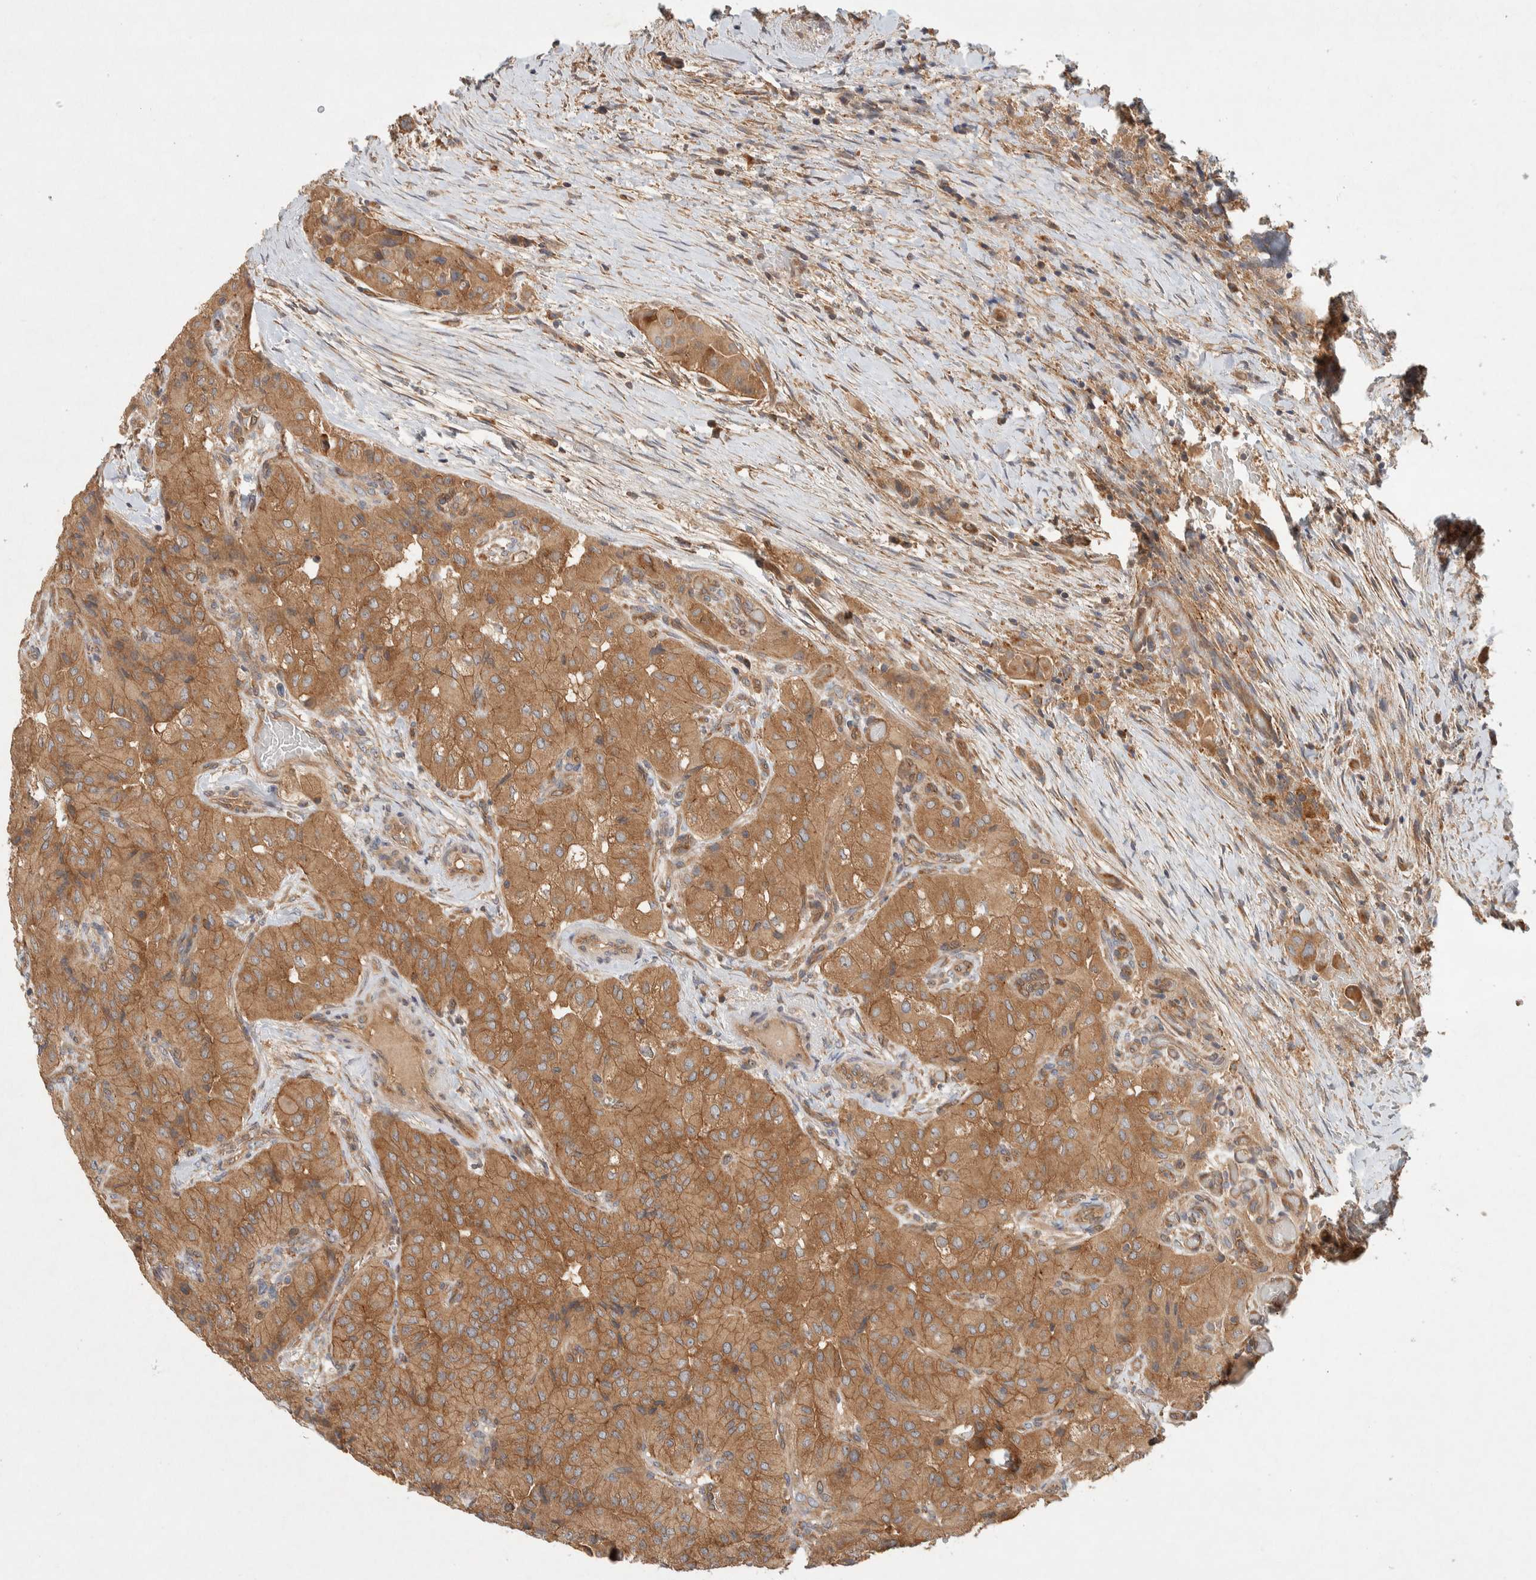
{"staining": {"intensity": "moderate", "quantity": ">75%", "location": "cytoplasmic/membranous"}, "tissue": "thyroid cancer", "cell_type": "Tumor cells", "image_type": "cancer", "snomed": [{"axis": "morphology", "description": "Papillary adenocarcinoma, NOS"}, {"axis": "topography", "description": "Thyroid gland"}], "caption": "About >75% of tumor cells in human thyroid cancer display moderate cytoplasmic/membranous protein expression as visualized by brown immunohistochemical staining.", "gene": "PXK", "patient": {"sex": "female", "age": 59}}